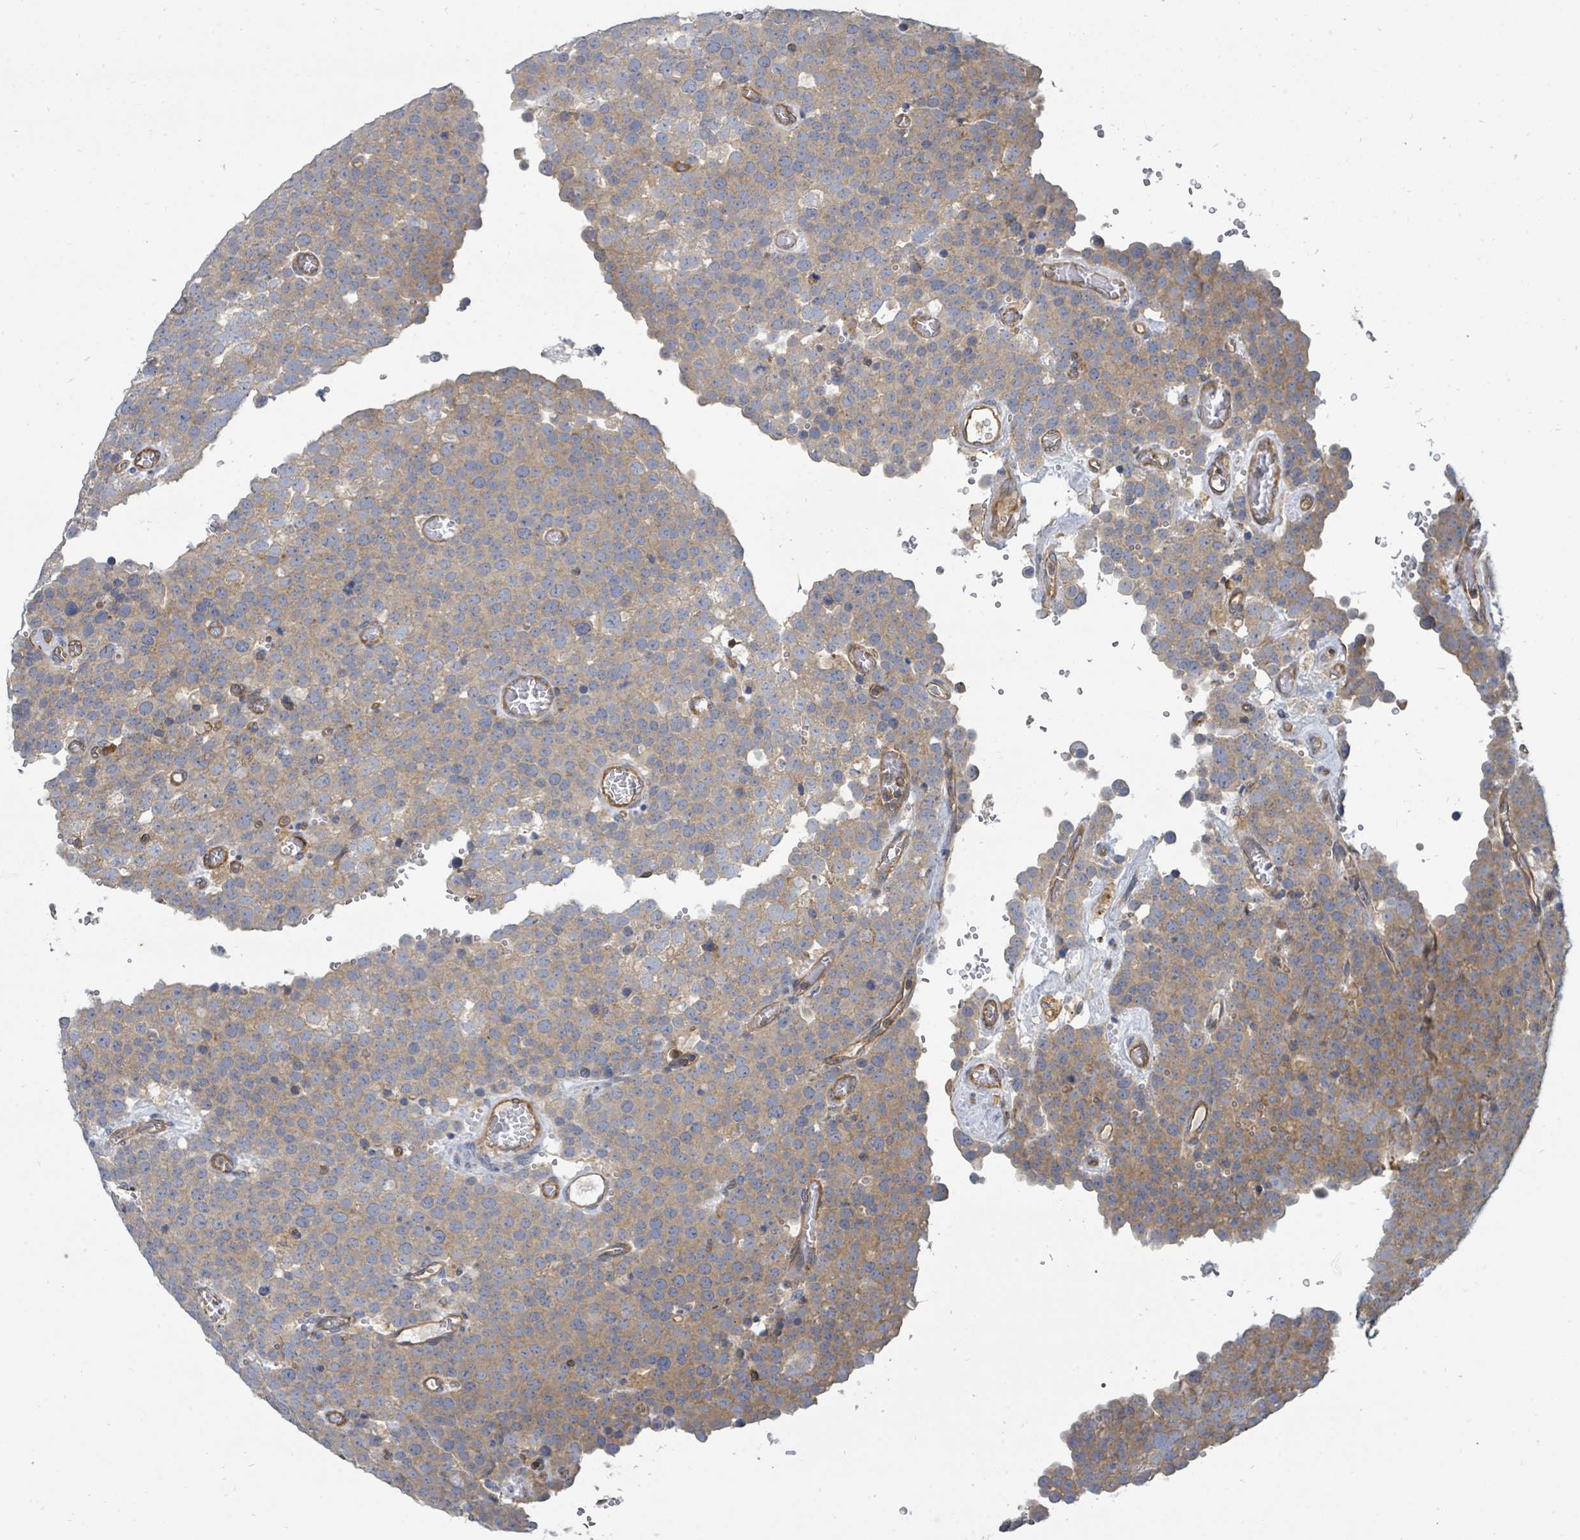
{"staining": {"intensity": "moderate", "quantity": ">75%", "location": "cytoplasmic/membranous"}, "tissue": "testis cancer", "cell_type": "Tumor cells", "image_type": "cancer", "snomed": [{"axis": "morphology", "description": "Normal tissue, NOS"}, {"axis": "morphology", "description": "Seminoma, NOS"}, {"axis": "topography", "description": "Testis"}], "caption": "Seminoma (testis) stained for a protein (brown) shows moderate cytoplasmic/membranous positive staining in about >75% of tumor cells.", "gene": "BOLA2B", "patient": {"sex": "male", "age": 71}}